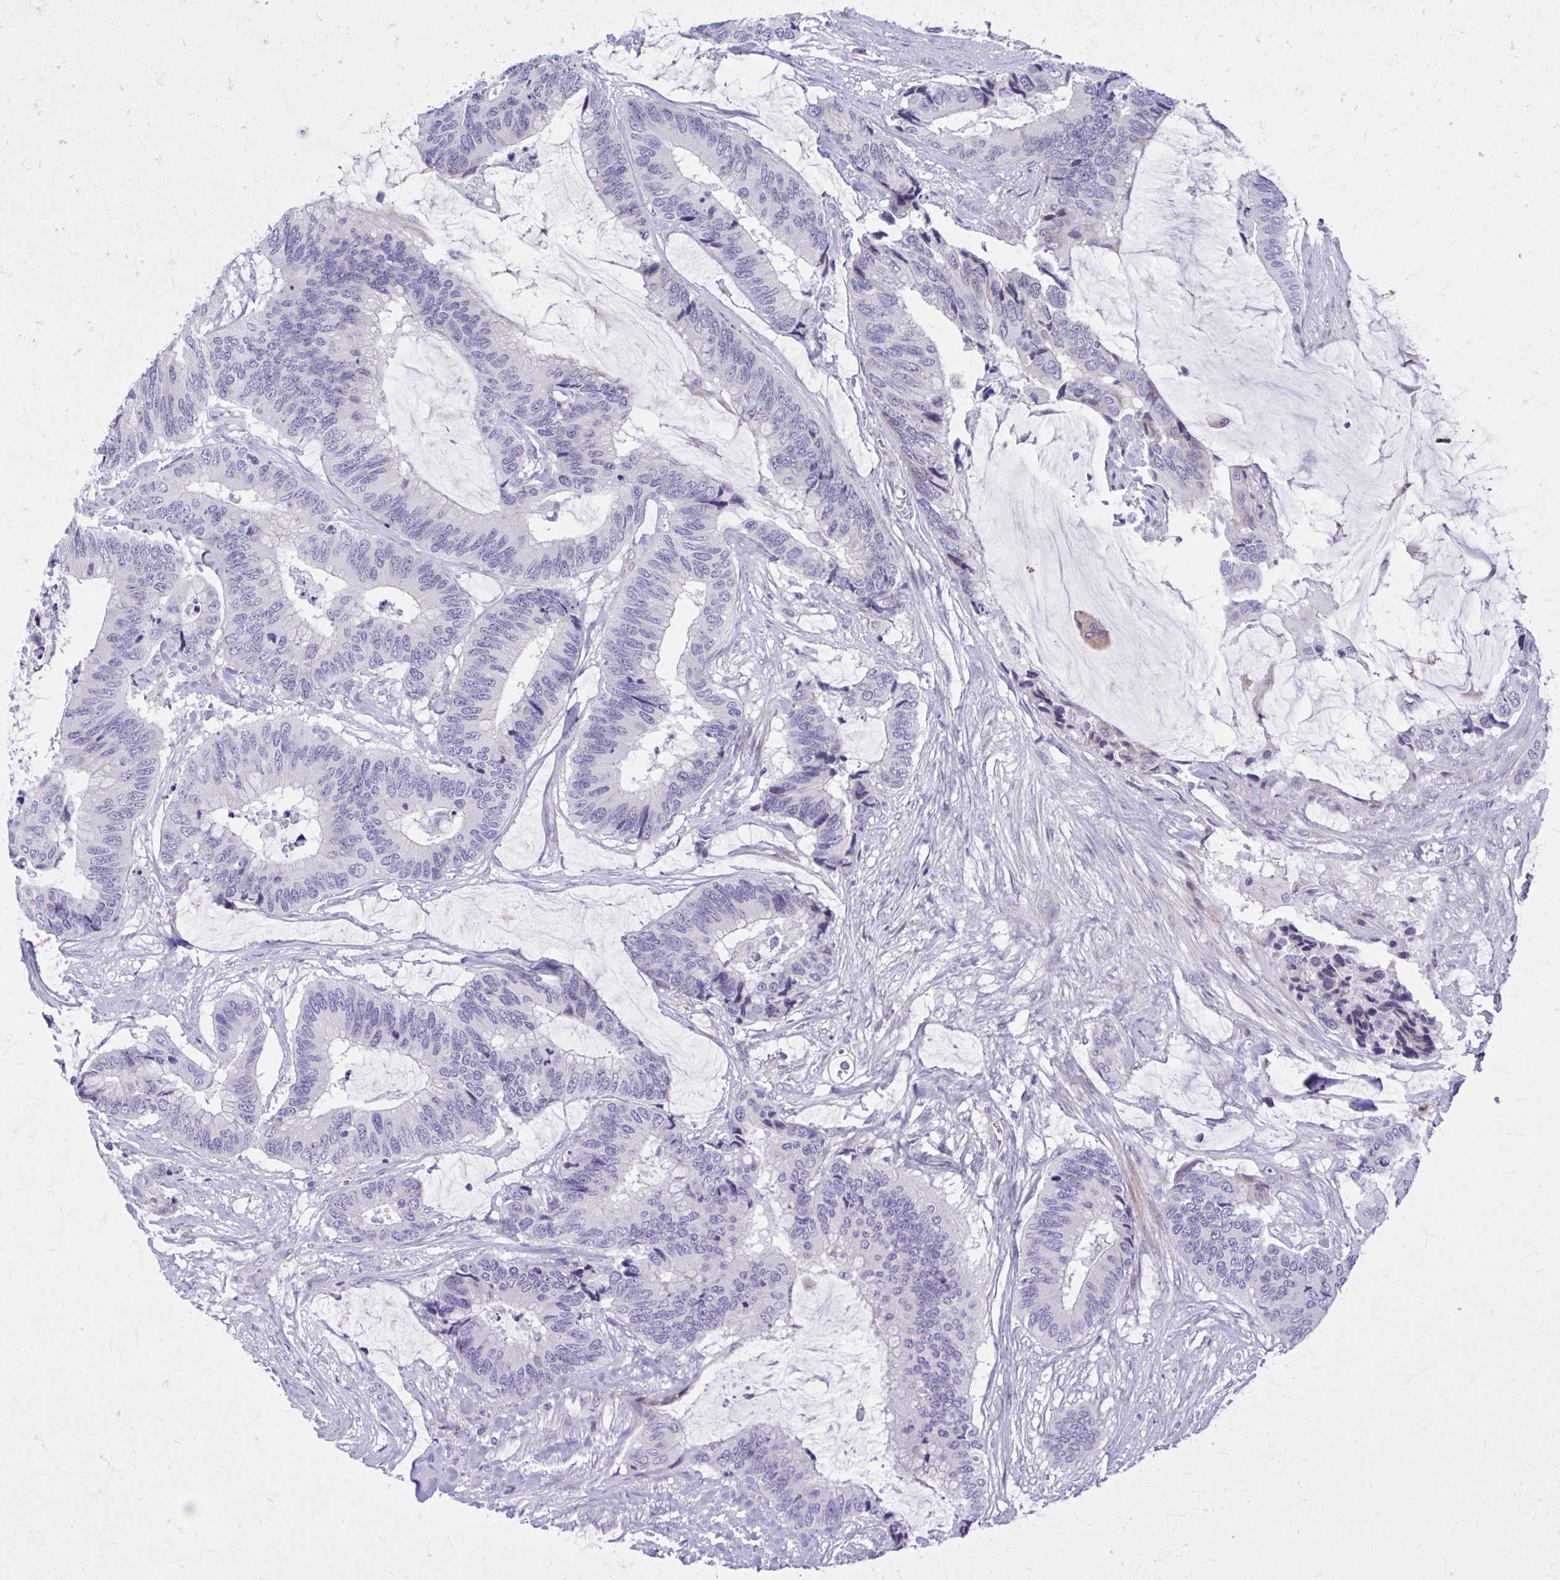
{"staining": {"intensity": "negative", "quantity": "none", "location": "none"}, "tissue": "colorectal cancer", "cell_type": "Tumor cells", "image_type": "cancer", "snomed": [{"axis": "morphology", "description": "Adenocarcinoma, NOS"}, {"axis": "topography", "description": "Rectum"}], "caption": "Immunohistochemistry (IHC) micrograph of neoplastic tissue: colorectal cancer (adenocarcinoma) stained with DAB (3,3'-diaminobenzidine) reveals no significant protein positivity in tumor cells. (Brightfield microscopy of DAB (3,3'-diaminobenzidine) IHC at high magnification).", "gene": "ADAMTSL1", "patient": {"sex": "female", "age": 59}}